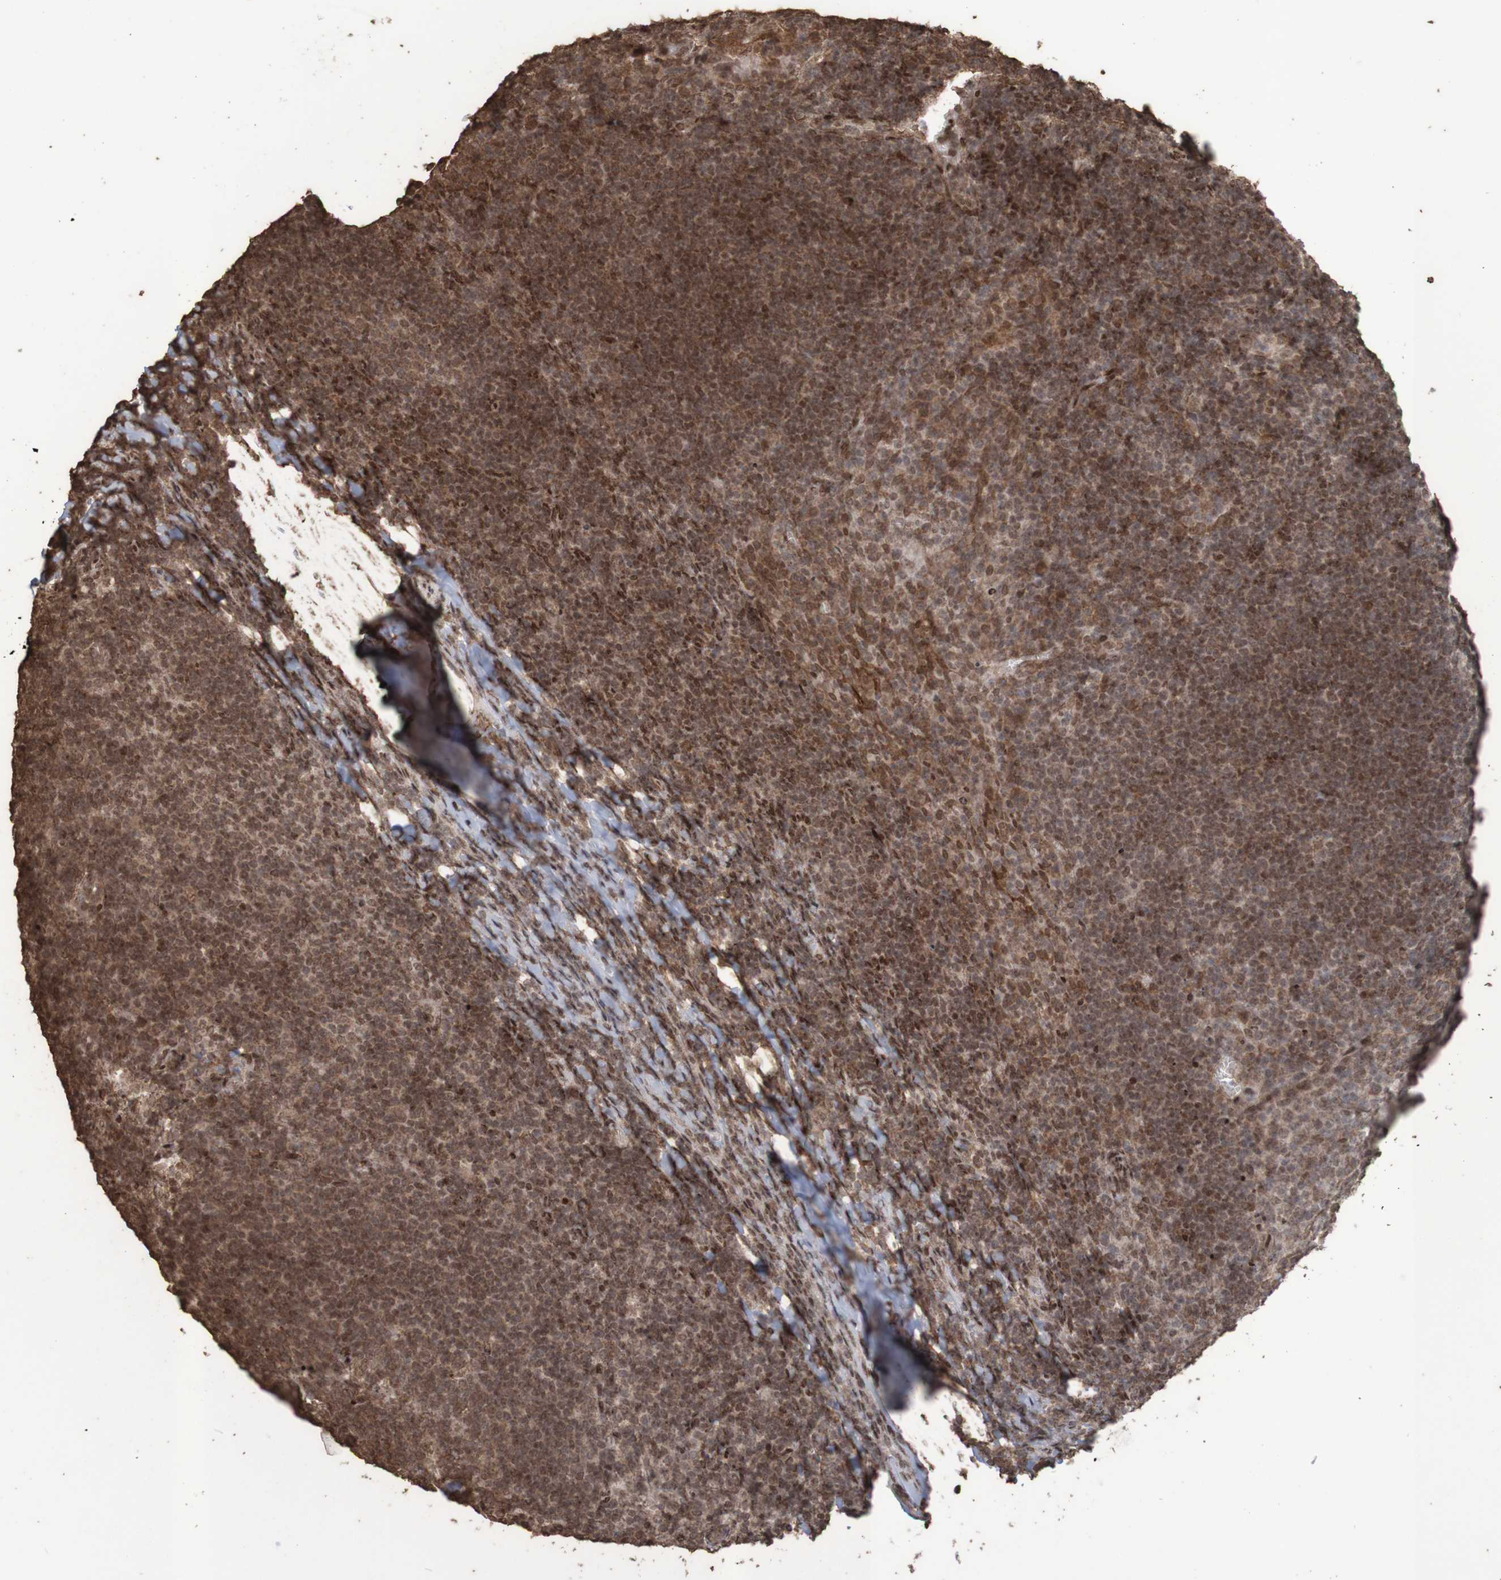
{"staining": {"intensity": "weak", "quantity": ">75%", "location": "nuclear"}, "tissue": "tonsil", "cell_type": "Germinal center cells", "image_type": "normal", "snomed": [{"axis": "morphology", "description": "Normal tissue, NOS"}, {"axis": "topography", "description": "Tonsil"}], "caption": "IHC image of normal tonsil: human tonsil stained using immunohistochemistry (IHC) exhibits low levels of weak protein expression localized specifically in the nuclear of germinal center cells, appearing as a nuclear brown color.", "gene": "GFI1", "patient": {"sex": "male", "age": 37}}